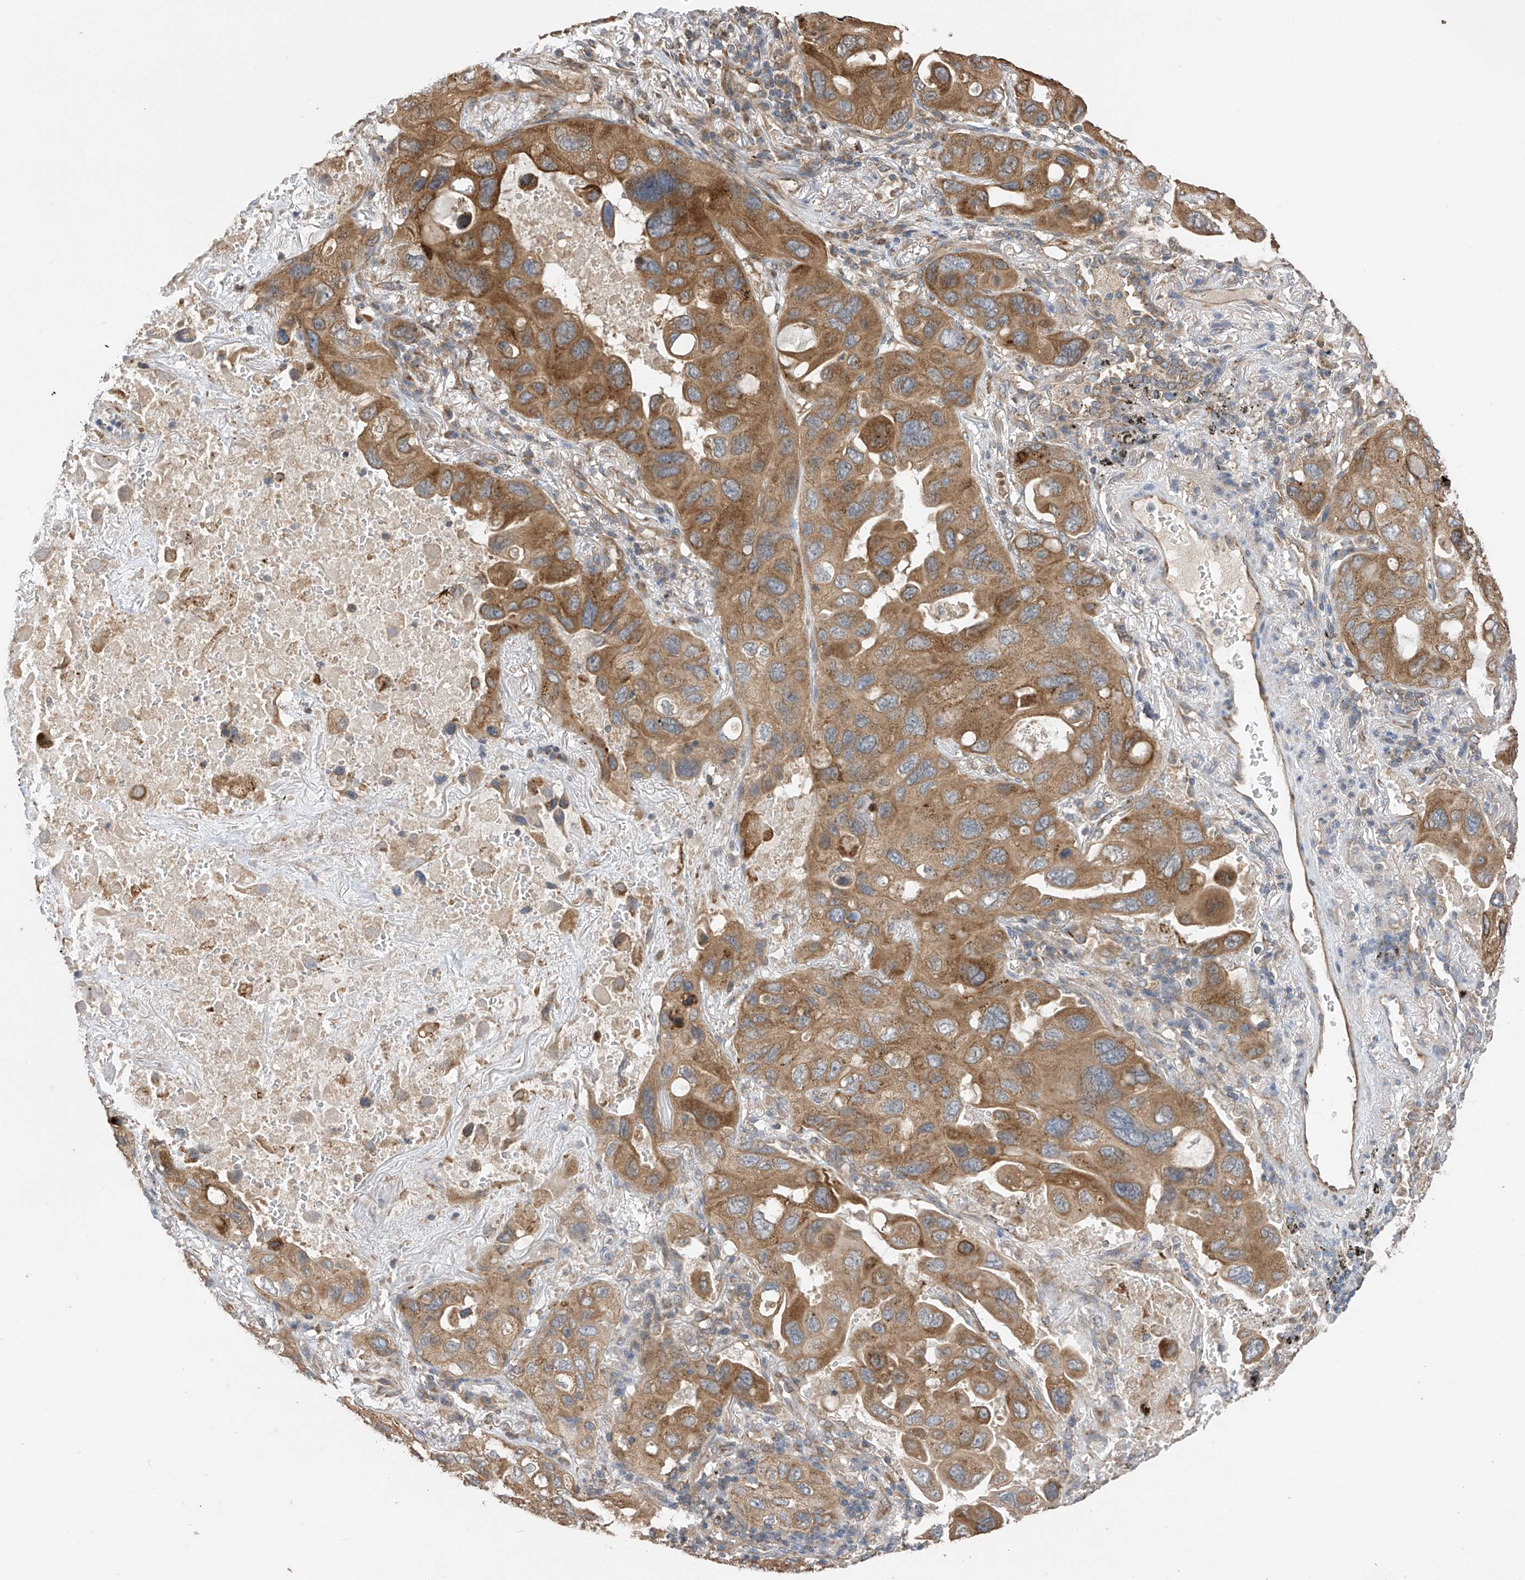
{"staining": {"intensity": "moderate", "quantity": ">75%", "location": "cytoplasmic/membranous"}, "tissue": "lung cancer", "cell_type": "Tumor cells", "image_type": "cancer", "snomed": [{"axis": "morphology", "description": "Squamous cell carcinoma, NOS"}, {"axis": "topography", "description": "Lung"}], "caption": "Human lung cancer (squamous cell carcinoma) stained with a brown dye reveals moderate cytoplasmic/membranous positive expression in approximately >75% of tumor cells.", "gene": "PNPT1", "patient": {"sex": "female", "age": 73}}